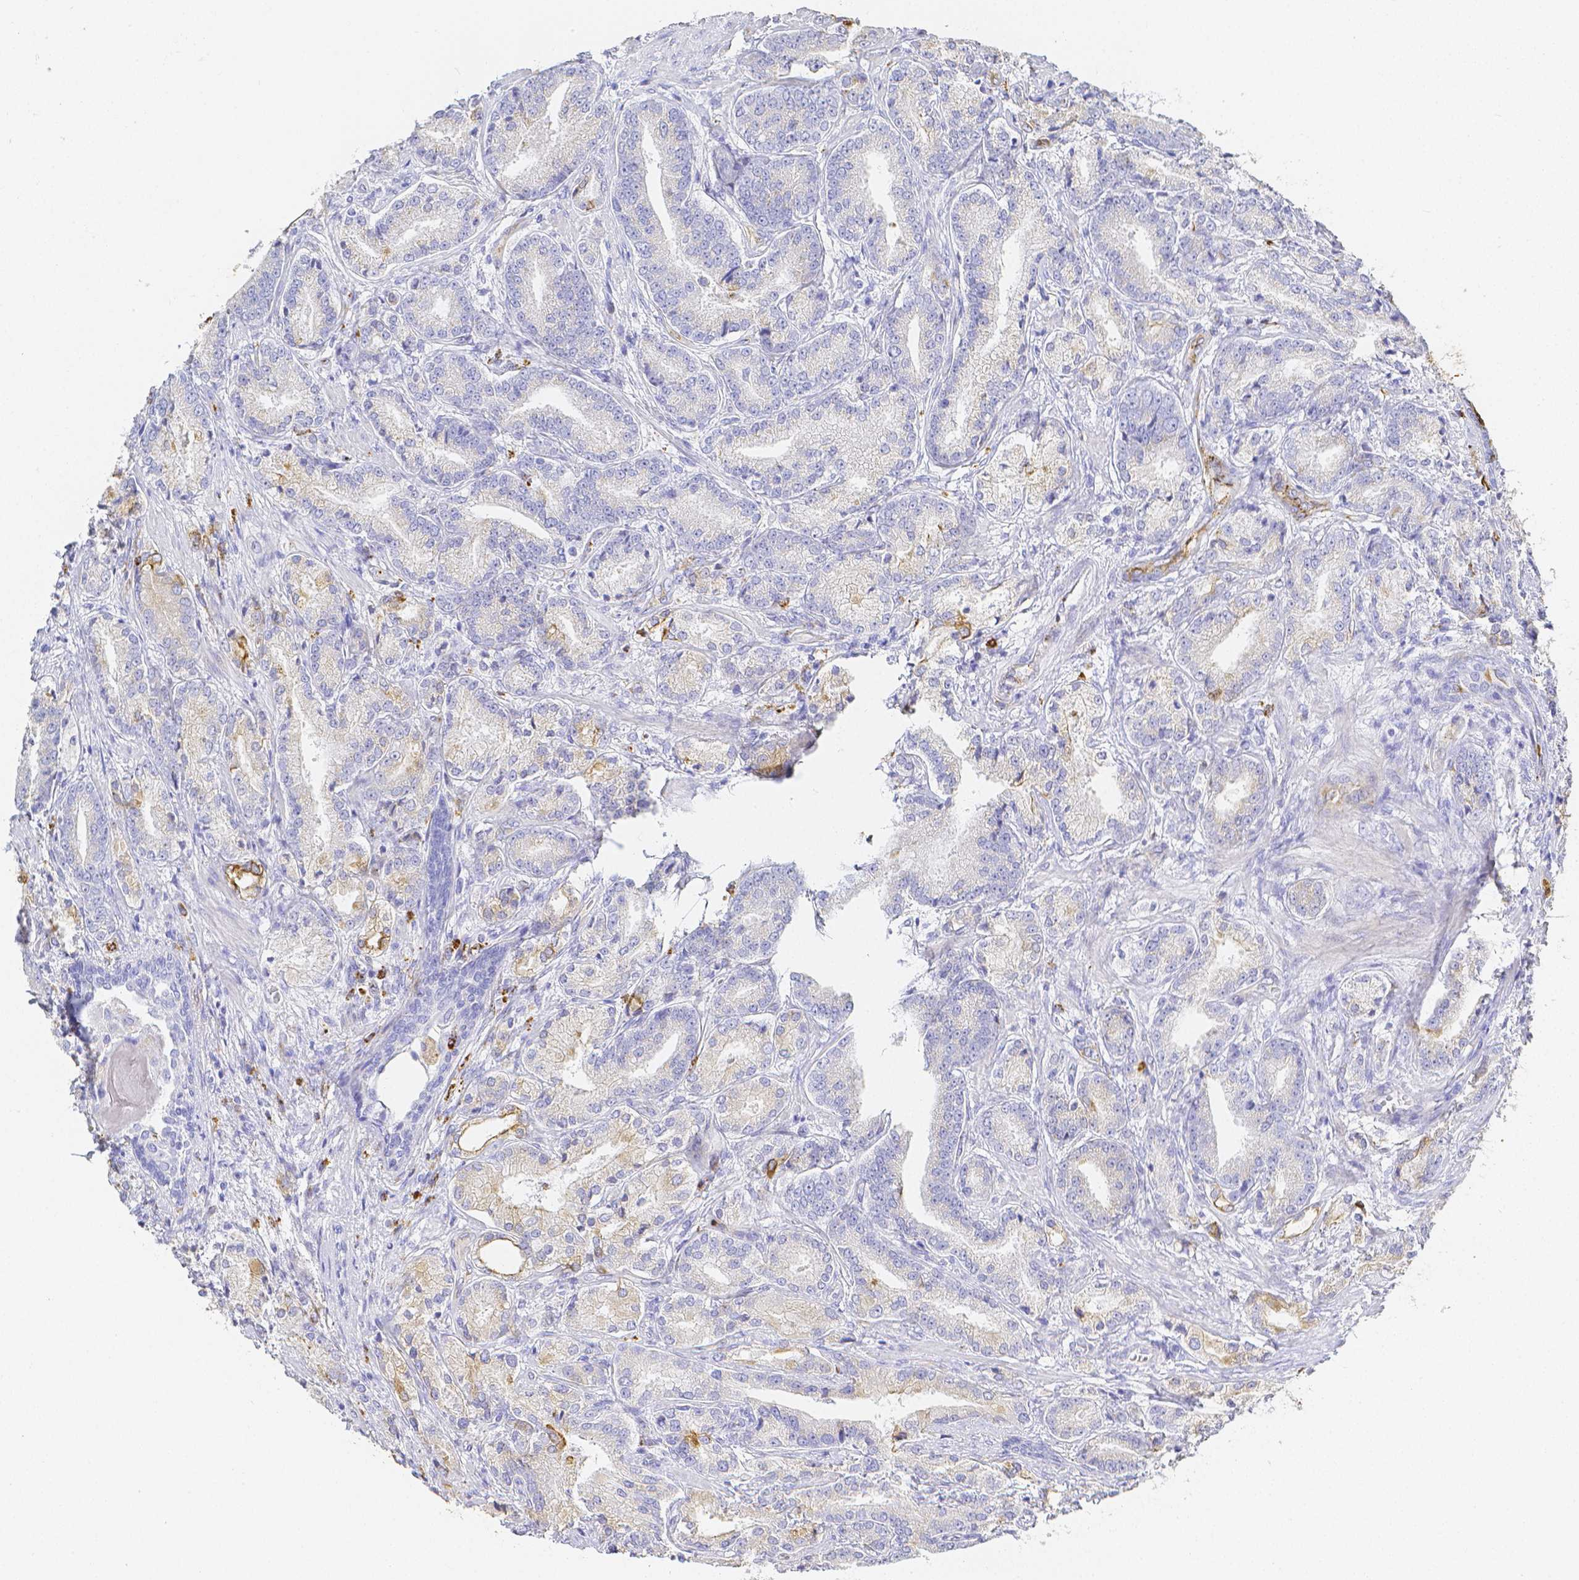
{"staining": {"intensity": "negative", "quantity": "none", "location": "none"}, "tissue": "prostate cancer", "cell_type": "Tumor cells", "image_type": "cancer", "snomed": [{"axis": "morphology", "description": "Adenocarcinoma, High grade"}, {"axis": "topography", "description": "Prostate and seminal vesicle, NOS"}], "caption": "Tumor cells show no significant positivity in prostate cancer (high-grade adenocarcinoma).", "gene": "SMURF1", "patient": {"sex": "male", "age": 61}}